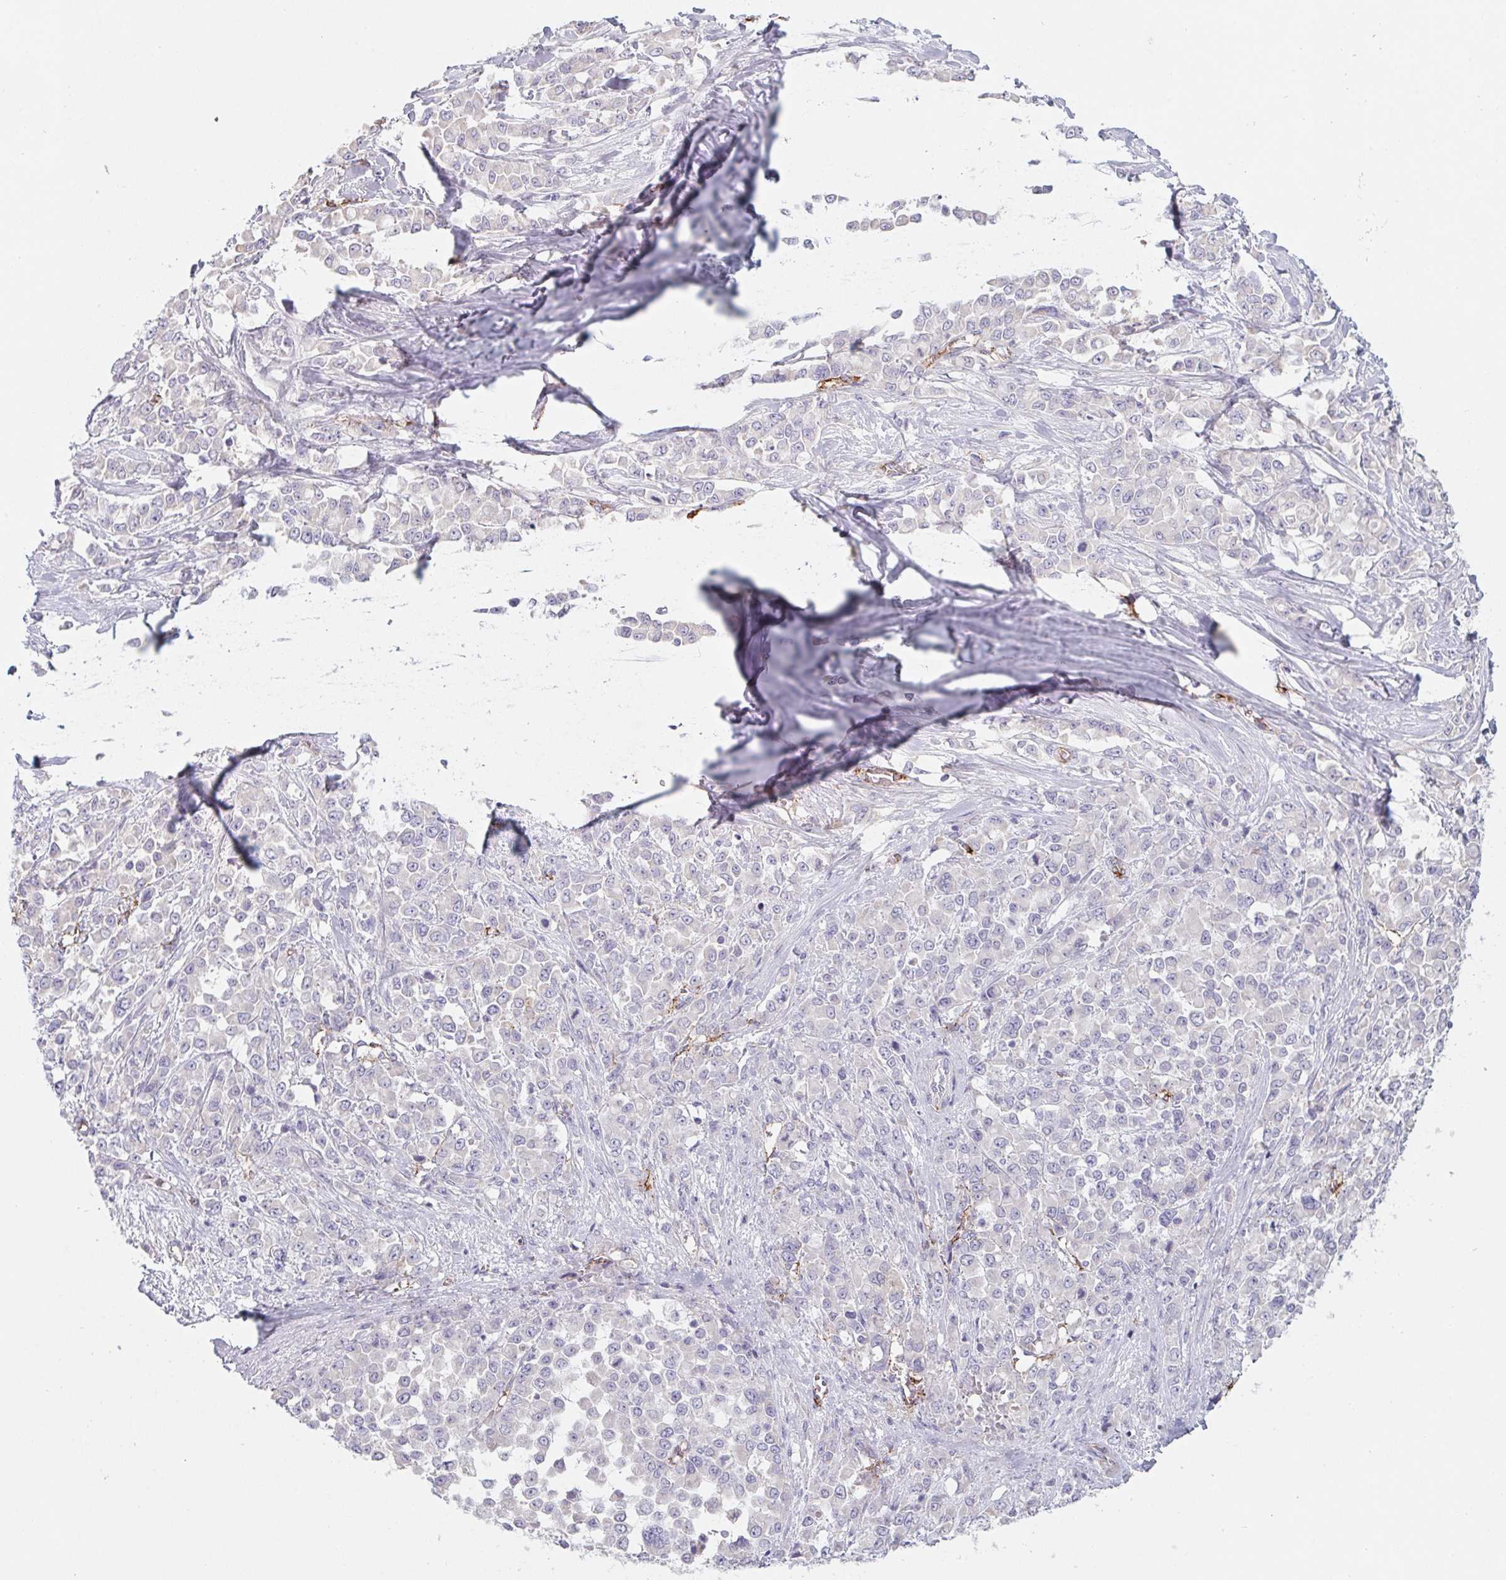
{"staining": {"intensity": "negative", "quantity": "none", "location": "none"}, "tissue": "stomach cancer", "cell_type": "Tumor cells", "image_type": "cancer", "snomed": [{"axis": "morphology", "description": "Adenocarcinoma, NOS"}, {"axis": "topography", "description": "Stomach"}], "caption": "Protein analysis of adenocarcinoma (stomach) reveals no significant positivity in tumor cells.", "gene": "LPA", "patient": {"sex": "female", "age": 76}}